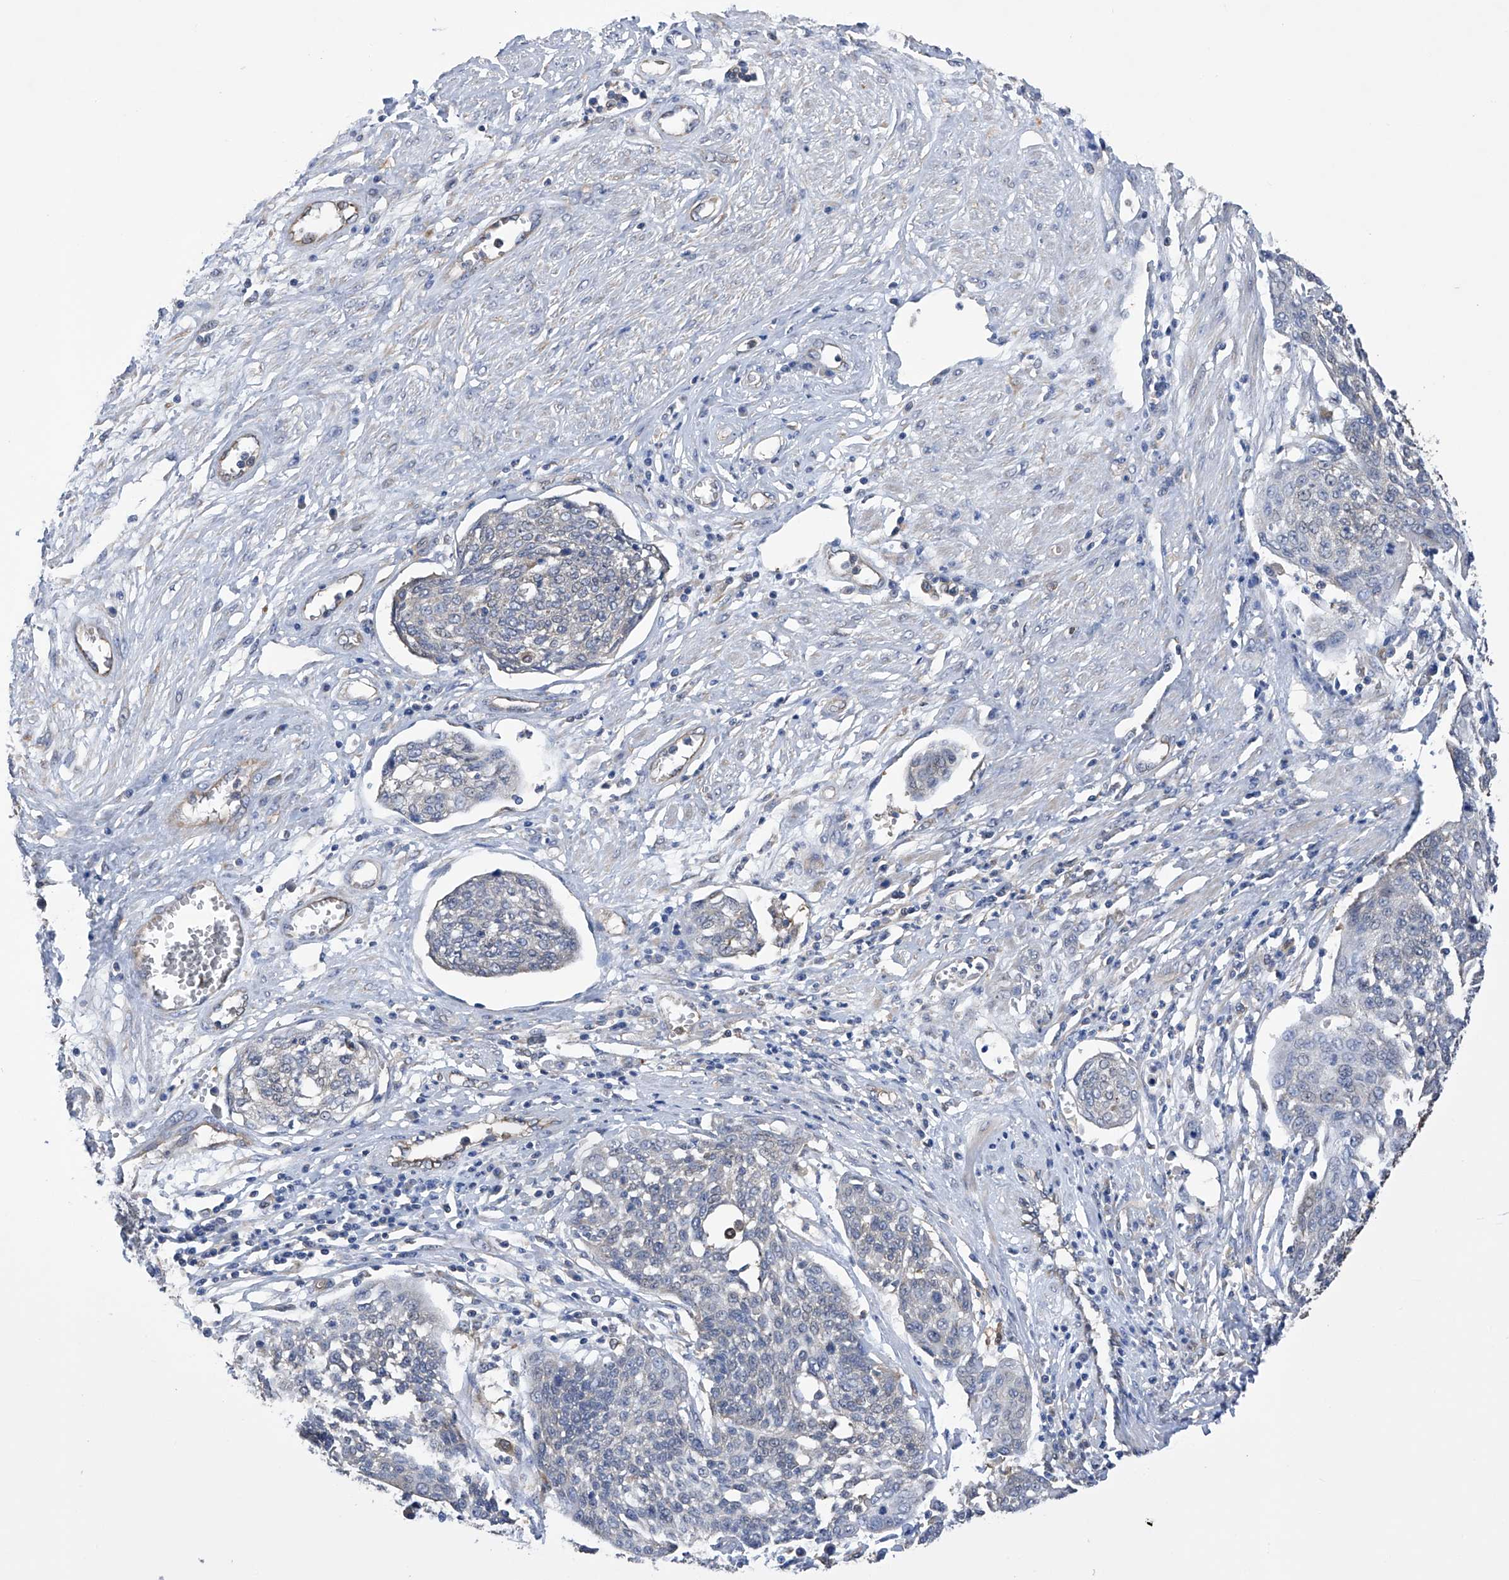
{"staining": {"intensity": "negative", "quantity": "none", "location": "none"}, "tissue": "cervical cancer", "cell_type": "Tumor cells", "image_type": "cancer", "snomed": [{"axis": "morphology", "description": "Squamous cell carcinoma, NOS"}, {"axis": "topography", "description": "Cervix"}], "caption": "This is an immunohistochemistry photomicrograph of human cervical squamous cell carcinoma. There is no staining in tumor cells.", "gene": "SPATA20", "patient": {"sex": "female", "age": 34}}